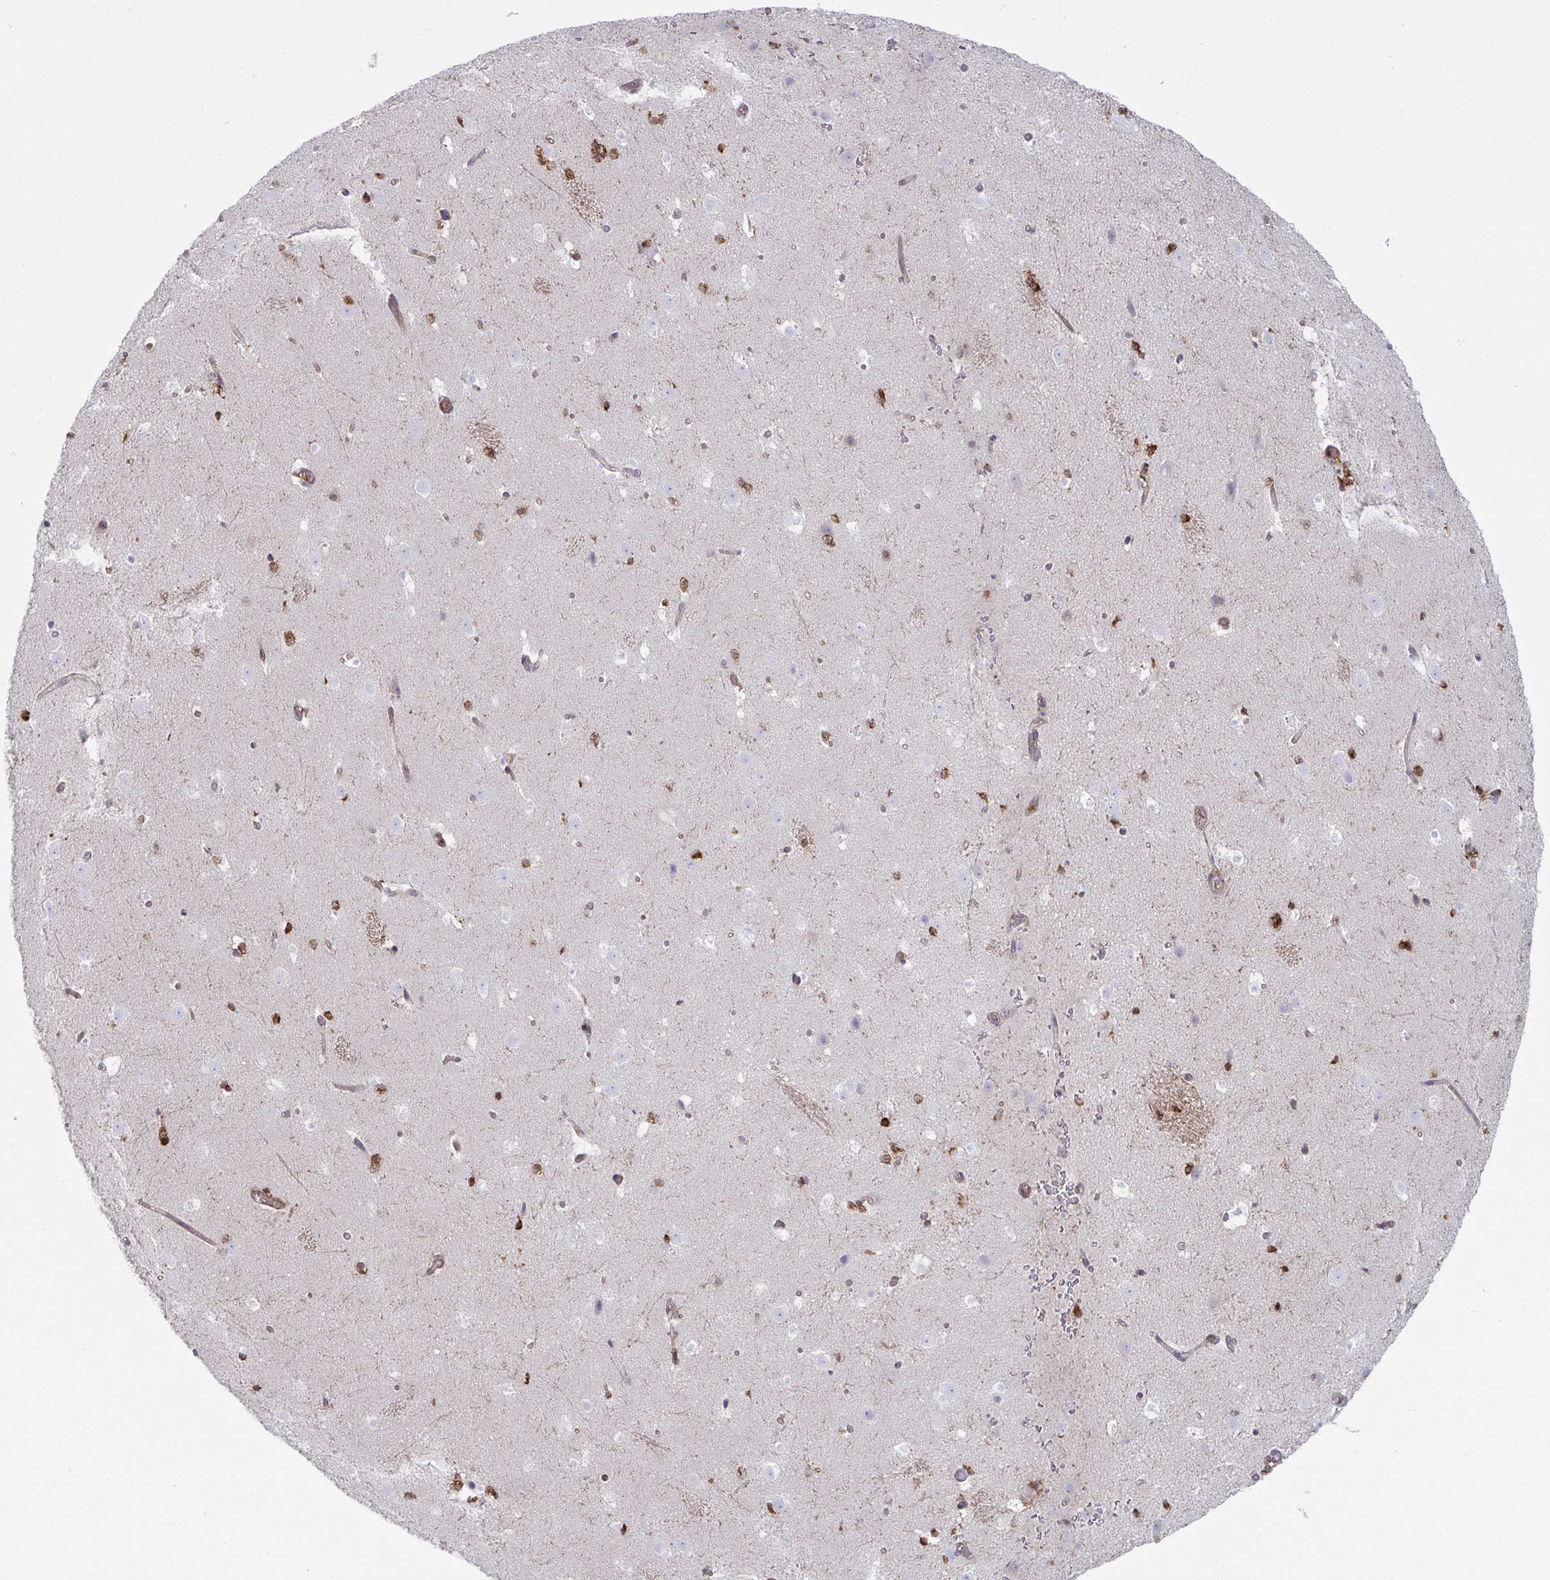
{"staining": {"intensity": "strong", "quantity": "<25%", "location": "cytoplasmic/membranous"}, "tissue": "caudate", "cell_type": "Glial cells", "image_type": "normal", "snomed": [{"axis": "morphology", "description": "Normal tissue, NOS"}, {"axis": "topography", "description": "Lateral ventricle wall"}], "caption": "Strong cytoplasmic/membranous expression for a protein is present in approximately <25% of glial cells of benign caudate using immunohistochemistry (IHC).", "gene": "WNK1", "patient": {"sex": "male", "age": 37}}